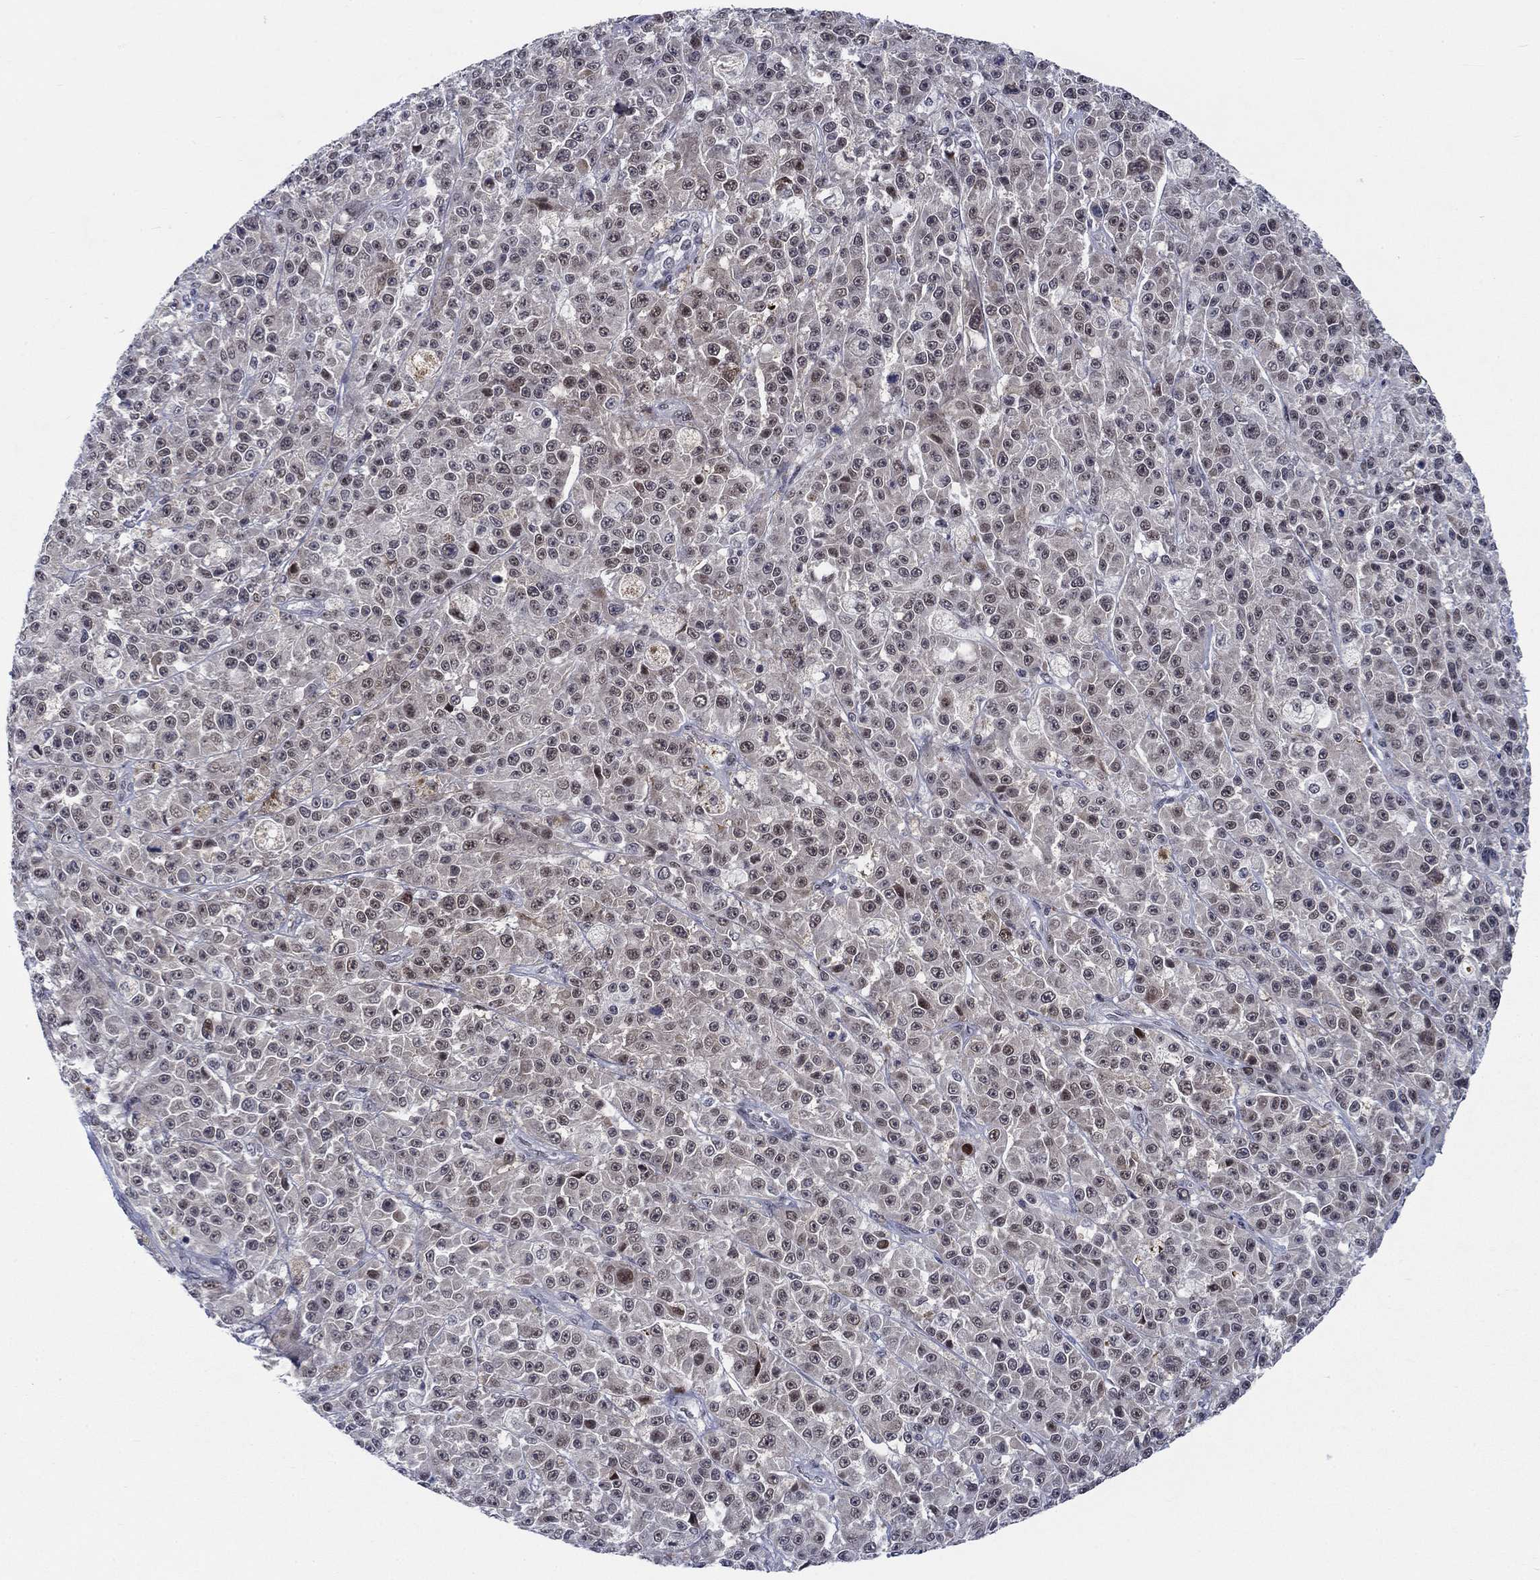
{"staining": {"intensity": "weak", "quantity": "<25%", "location": "nuclear"}, "tissue": "melanoma", "cell_type": "Tumor cells", "image_type": "cancer", "snomed": [{"axis": "morphology", "description": "Malignant melanoma, NOS"}, {"axis": "topography", "description": "Skin"}], "caption": "Melanoma stained for a protein using immunohistochemistry (IHC) exhibits no expression tumor cells.", "gene": "NEU3", "patient": {"sex": "female", "age": 58}}